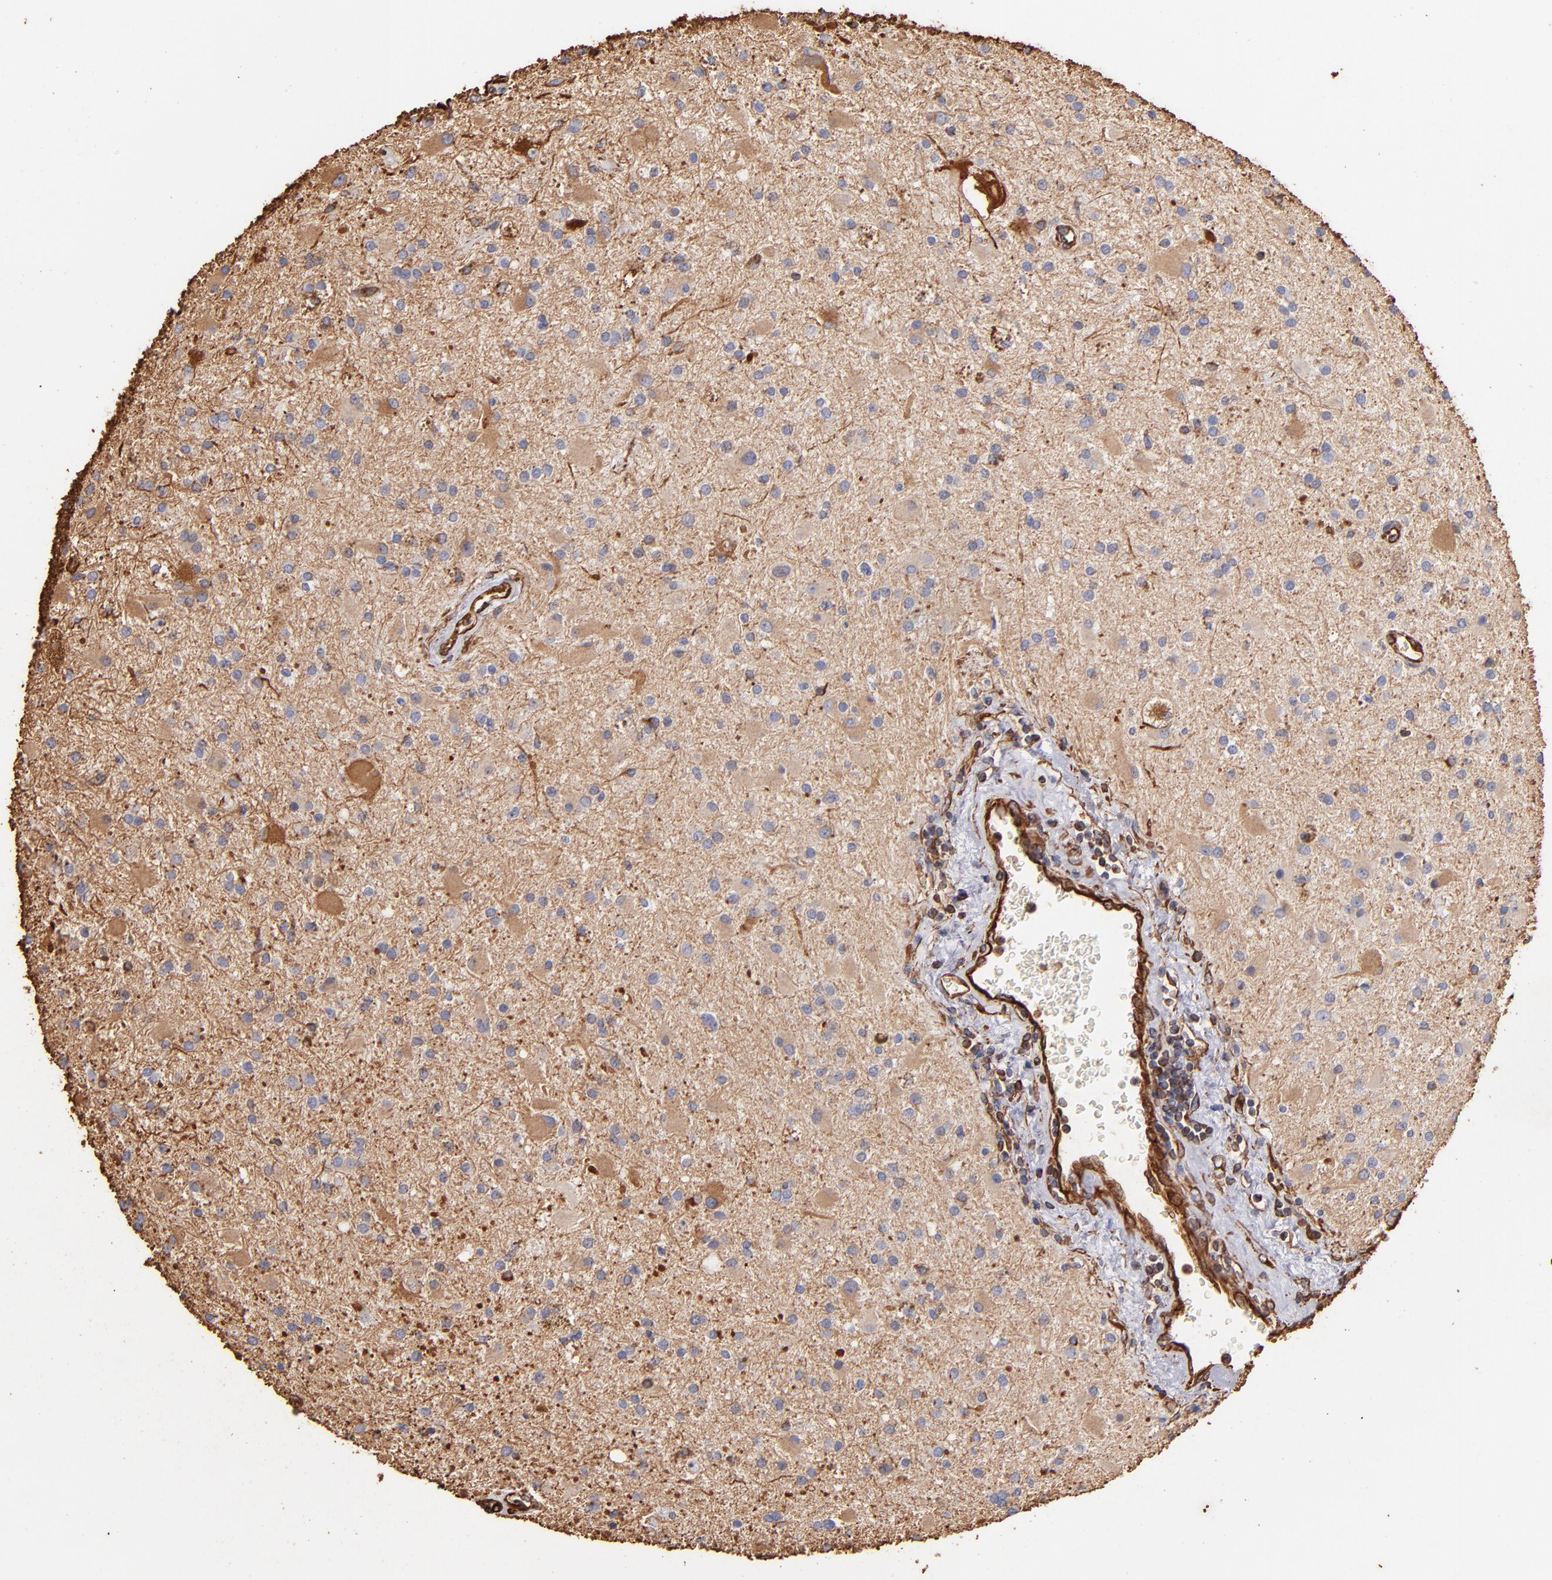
{"staining": {"intensity": "moderate", "quantity": "<25%", "location": "cytoplasmic/membranous"}, "tissue": "glioma", "cell_type": "Tumor cells", "image_type": "cancer", "snomed": [{"axis": "morphology", "description": "Glioma, malignant, Low grade"}, {"axis": "topography", "description": "Brain"}], "caption": "Protein analysis of low-grade glioma (malignant) tissue reveals moderate cytoplasmic/membranous staining in approximately <25% of tumor cells. (DAB (3,3'-diaminobenzidine) = brown stain, brightfield microscopy at high magnification).", "gene": "VIM", "patient": {"sex": "male", "age": 58}}